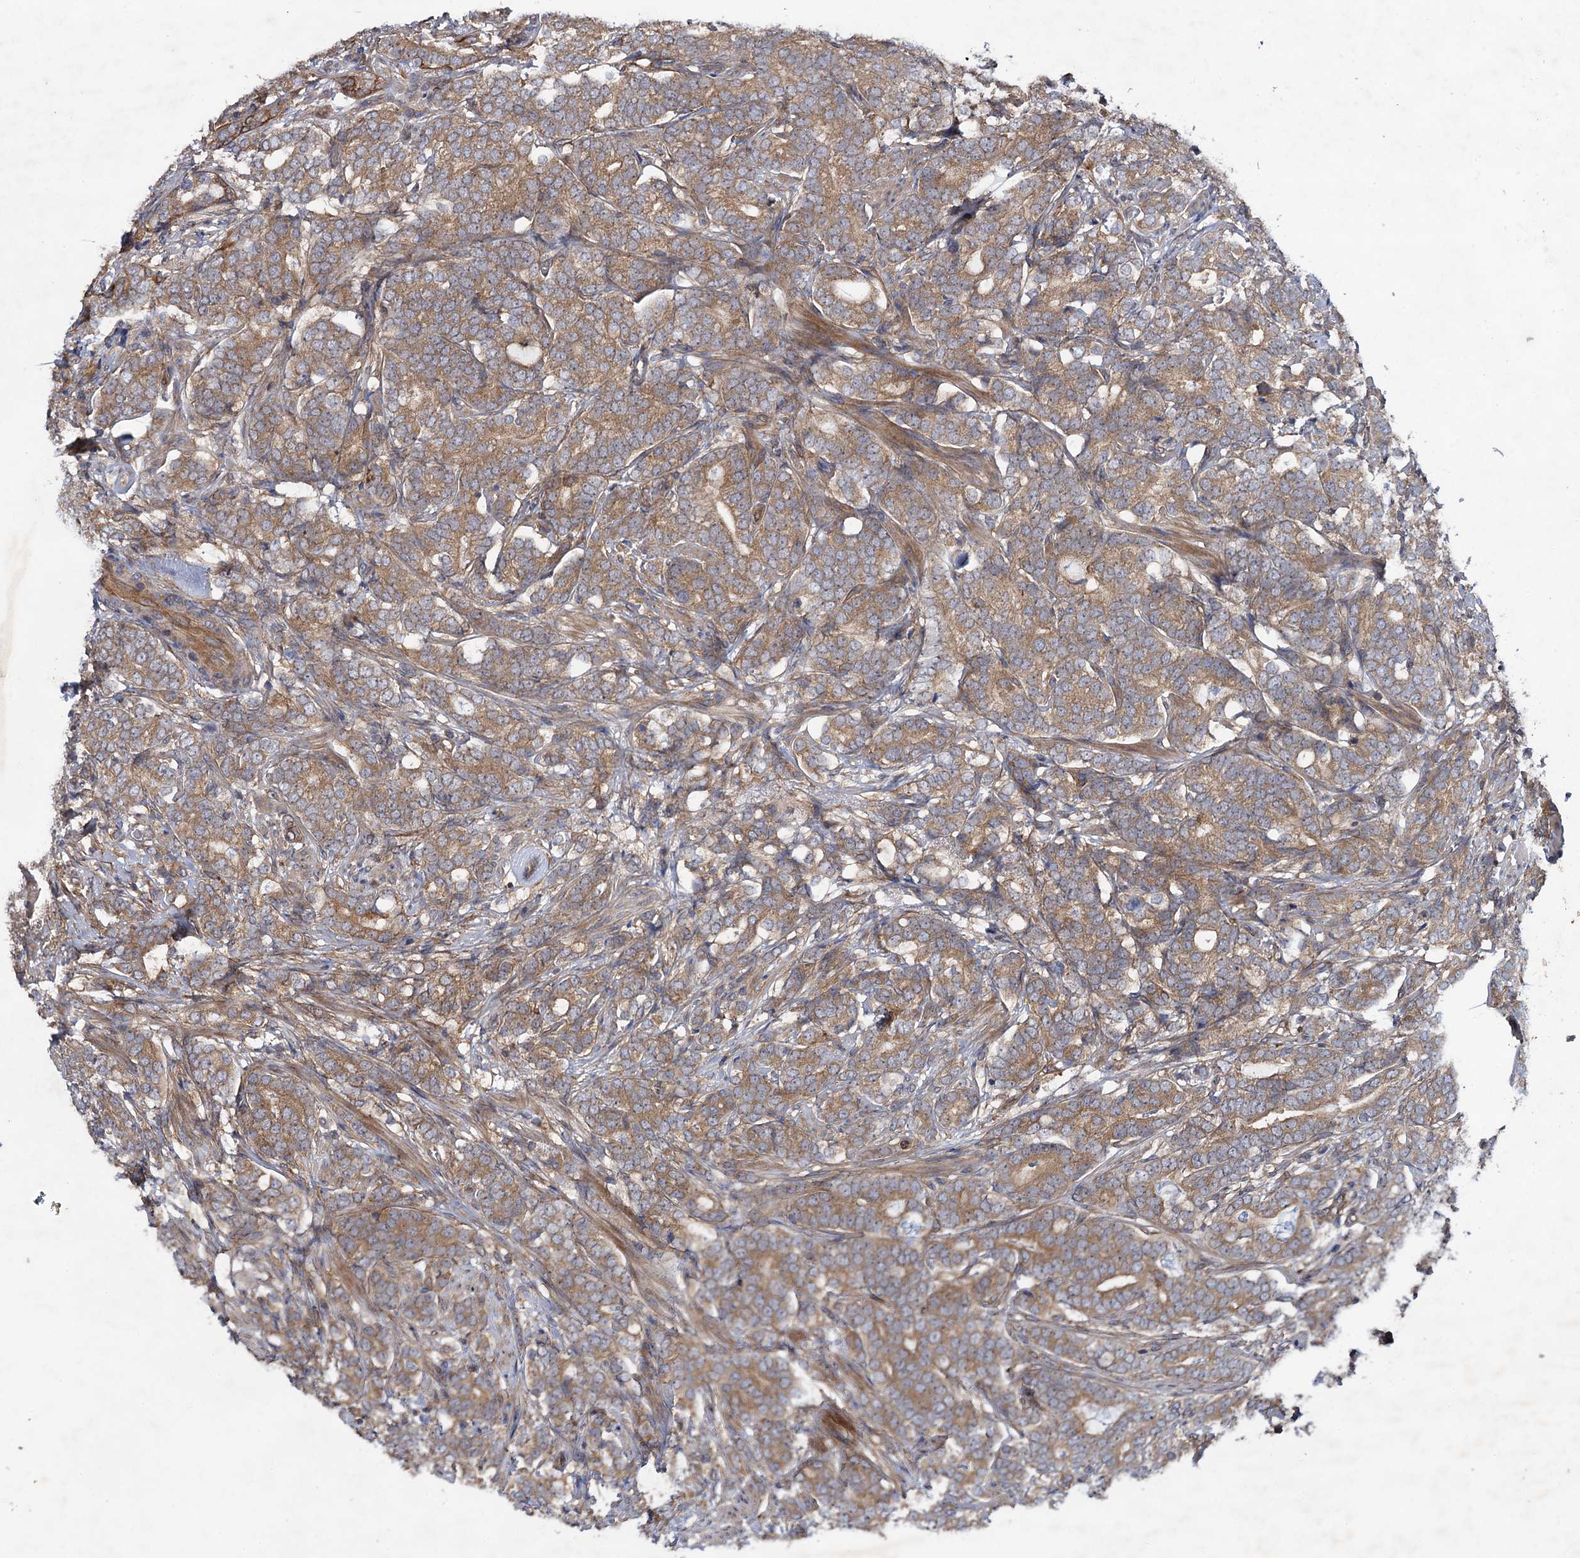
{"staining": {"intensity": "moderate", "quantity": ">75%", "location": "cytoplasmic/membranous"}, "tissue": "prostate cancer", "cell_type": "Tumor cells", "image_type": "cancer", "snomed": [{"axis": "morphology", "description": "Adenocarcinoma, Low grade"}, {"axis": "topography", "description": "Prostate"}], "caption": "A brown stain shows moderate cytoplasmic/membranous staining of a protein in prostate cancer tumor cells.", "gene": "HAUS1", "patient": {"sex": "male", "age": 71}}